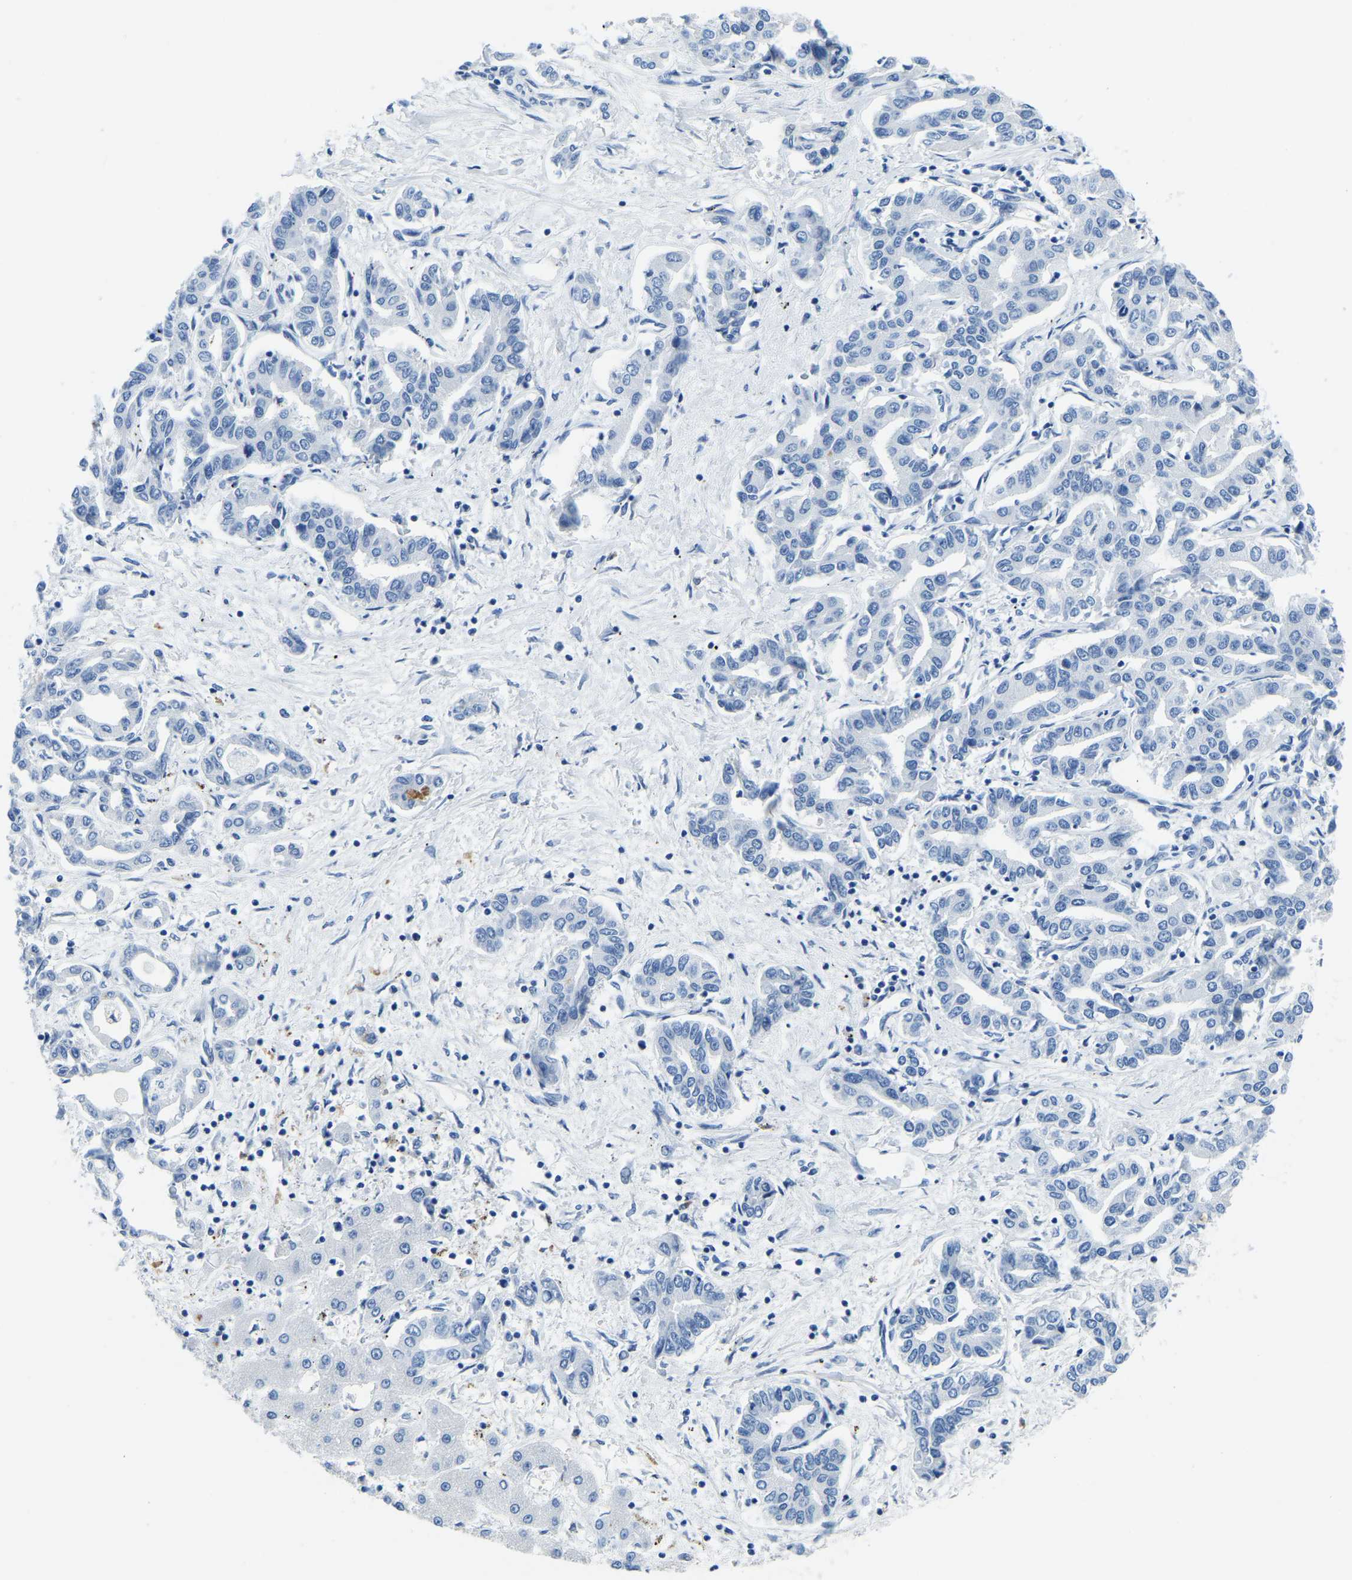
{"staining": {"intensity": "negative", "quantity": "none", "location": "none"}, "tissue": "liver cancer", "cell_type": "Tumor cells", "image_type": "cancer", "snomed": [{"axis": "morphology", "description": "Cholangiocarcinoma"}, {"axis": "topography", "description": "Liver"}], "caption": "An immunohistochemistry micrograph of liver cancer (cholangiocarcinoma) is shown. There is no staining in tumor cells of liver cancer (cholangiocarcinoma). (Immunohistochemistry, brightfield microscopy, high magnification).", "gene": "MS4A3", "patient": {"sex": "male", "age": 59}}